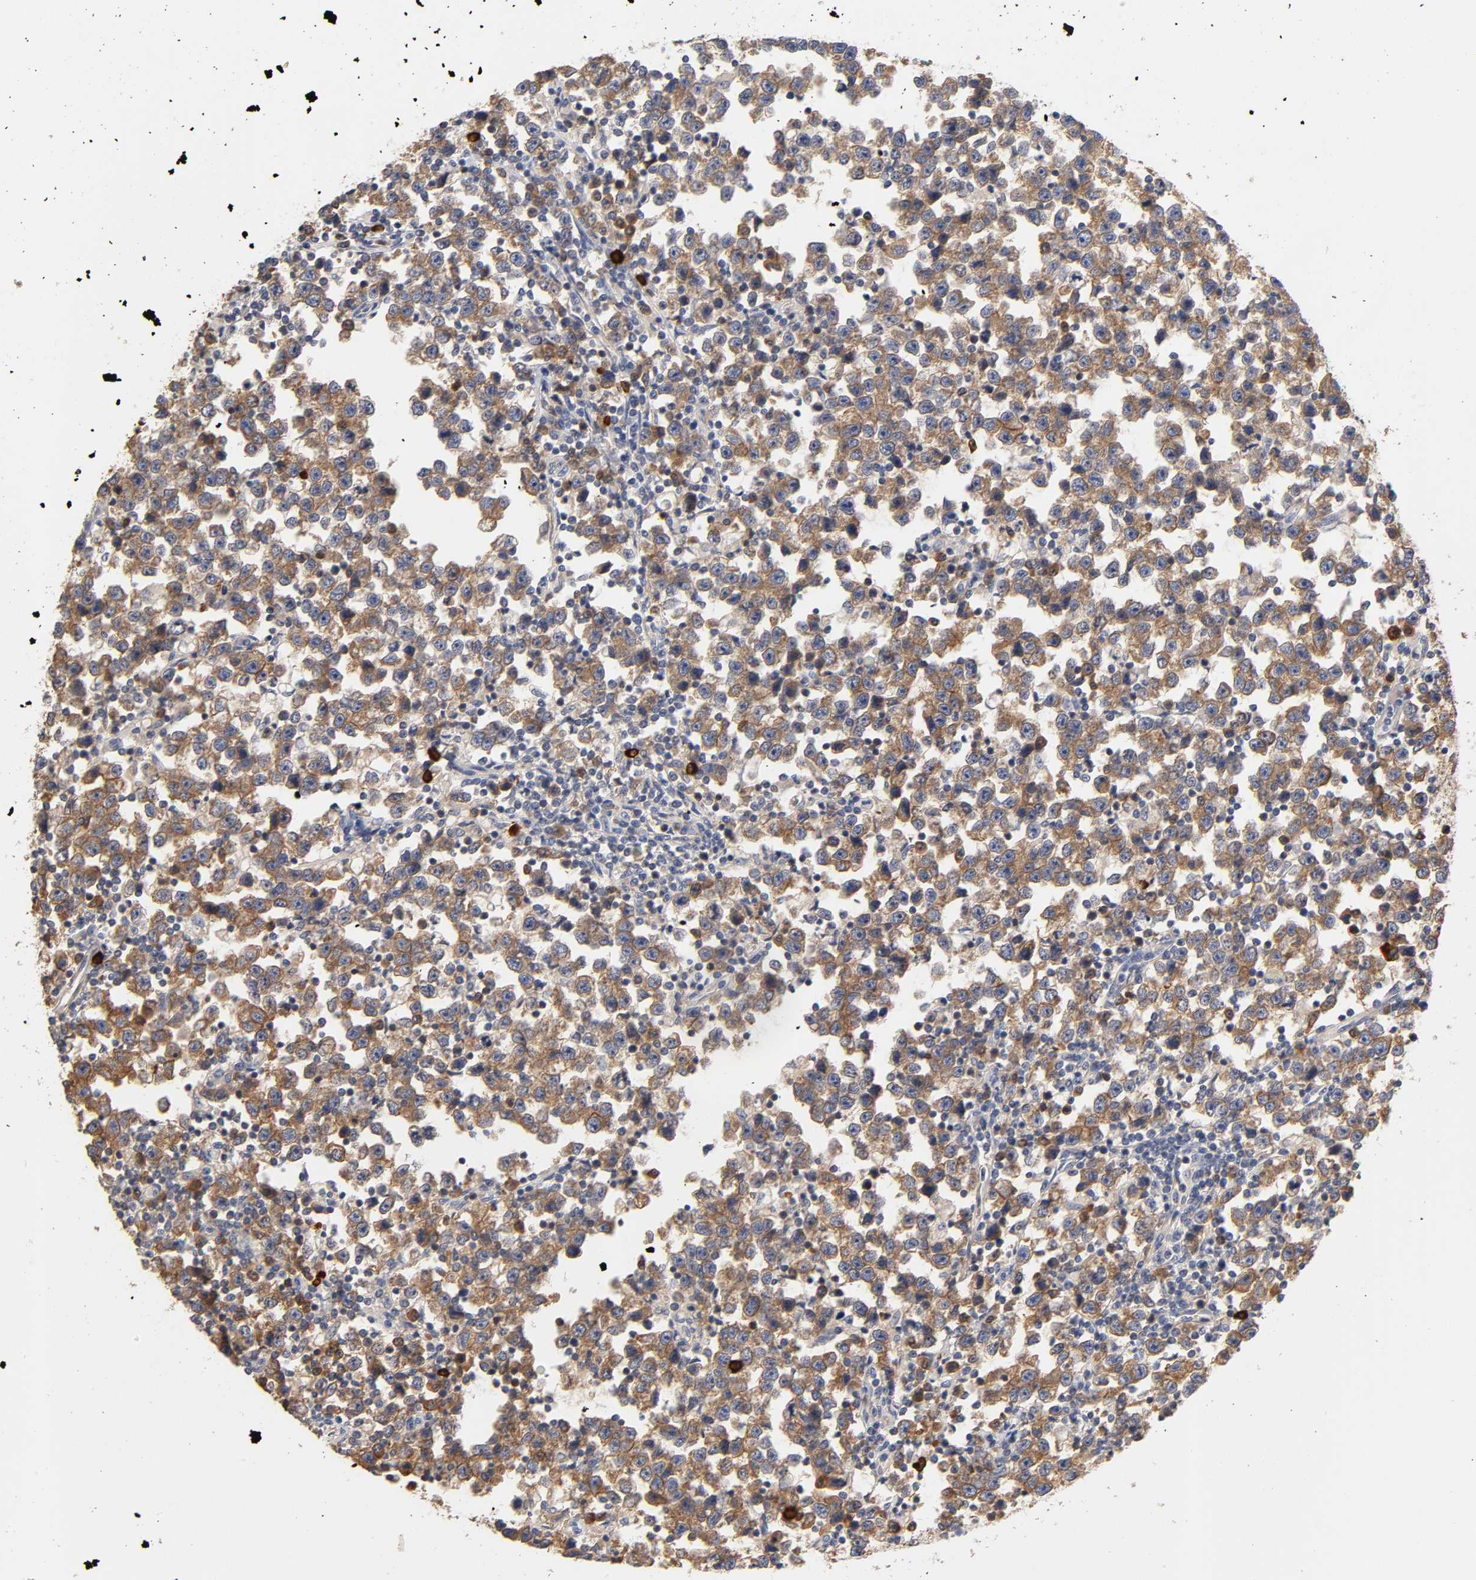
{"staining": {"intensity": "moderate", "quantity": ">75%", "location": "cytoplasmic/membranous"}, "tissue": "testis cancer", "cell_type": "Tumor cells", "image_type": "cancer", "snomed": [{"axis": "morphology", "description": "Seminoma, NOS"}, {"axis": "topography", "description": "Testis"}], "caption": "Protein staining displays moderate cytoplasmic/membranous positivity in approximately >75% of tumor cells in testis seminoma.", "gene": "RPS29", "patient": {"sex": "male", "age": 43}}